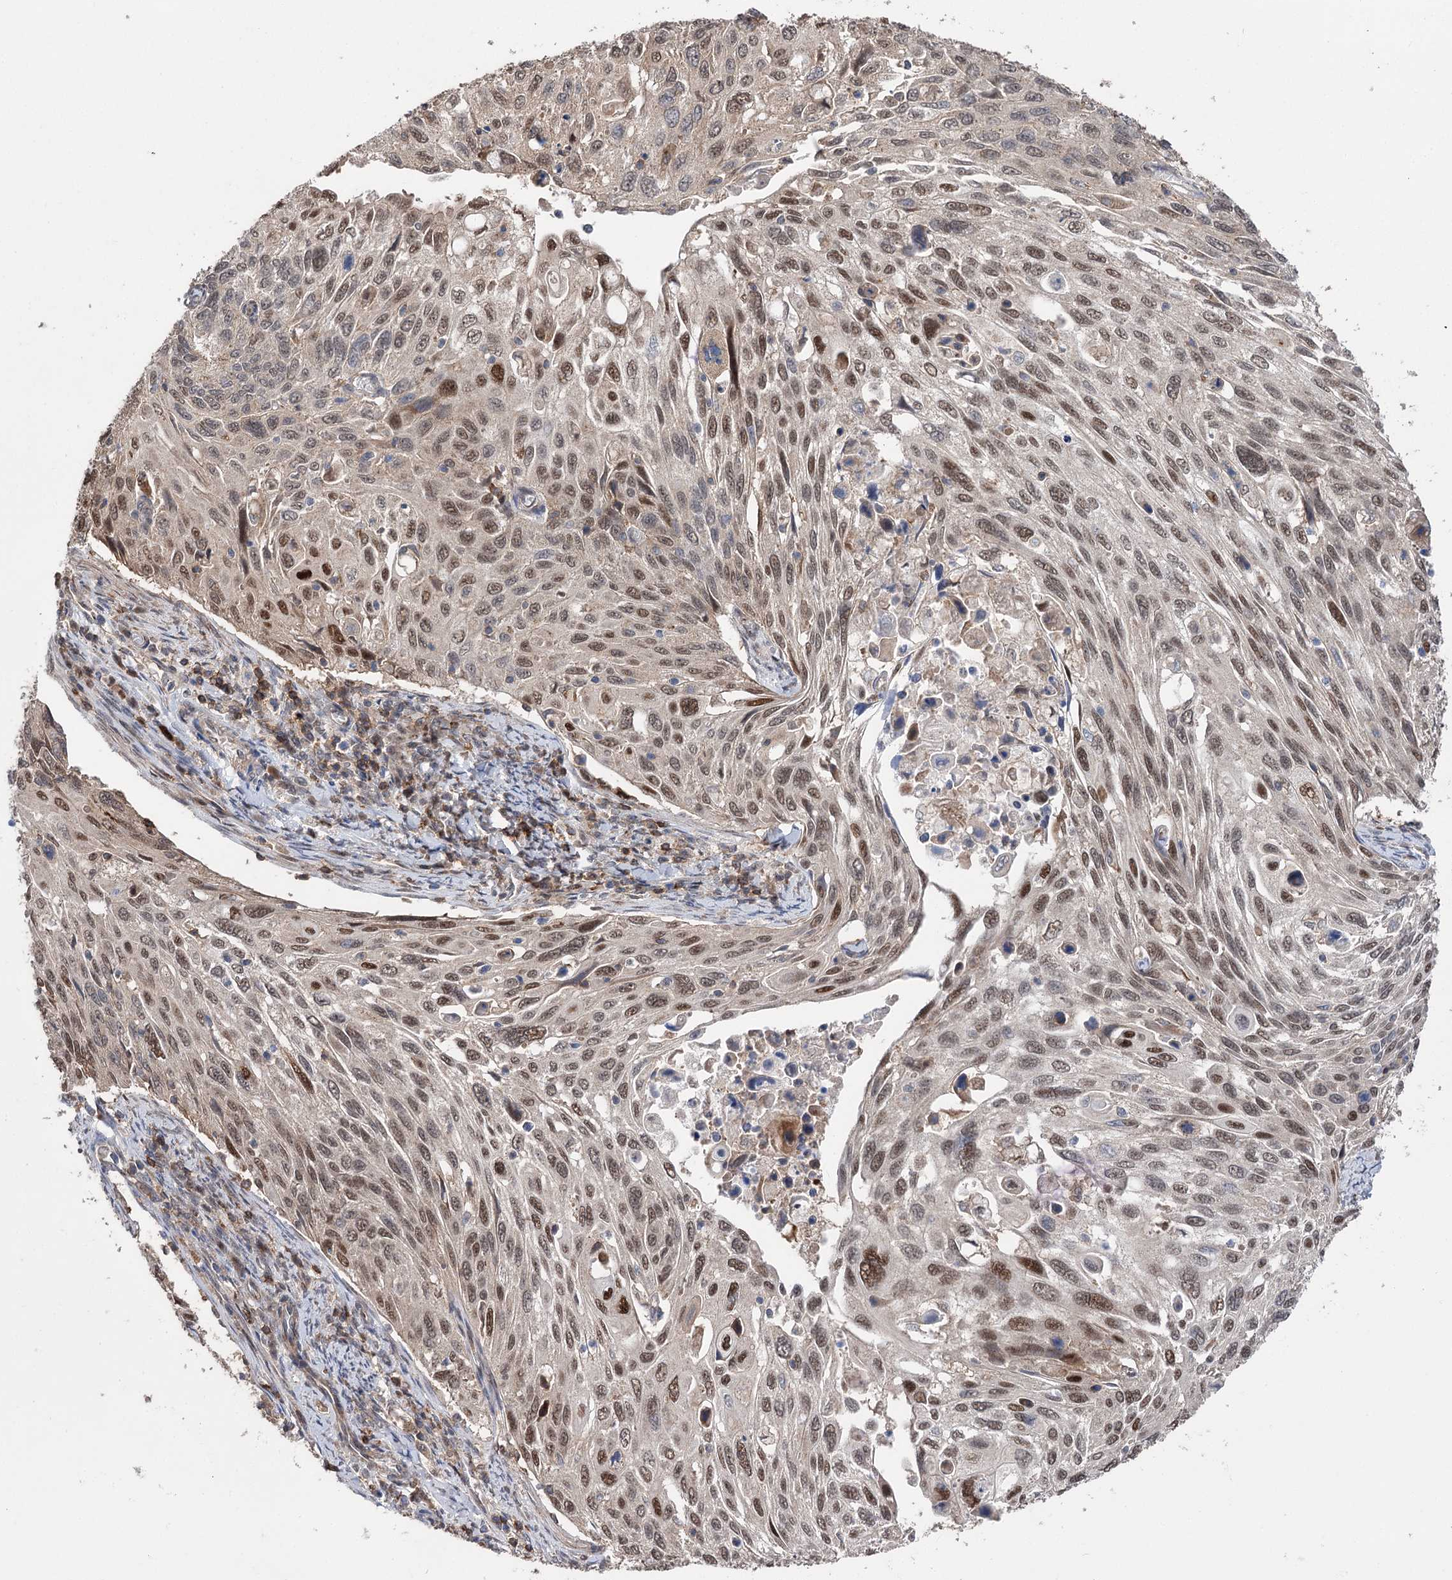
{"staining": {"intensity": "moderate", "quantity": "25%-75%", "location": "nuclear"}, "tissue": "cervical cancer", "cell_type": "Tumor cells", "image_type": "cancer", "snomed": [{"axis": "morphology", "description": "Squamous cell carcinoma, NOS"}, {"axis": "topography", "description": "Cervix"}], "caption": "Tumor cells demonstrate medium levels of moderate nuclear positivity in approximately 25%-75% of cells in cervical squamous cell carcinoma. Using DAB (3,3'-diaminobenzidine) (brown) and hematoxylin (blue) stains, captured at high magnification using brightfield microscopy.", "gene": "STX6", "patient": {"sex": "female", "age": 70}}